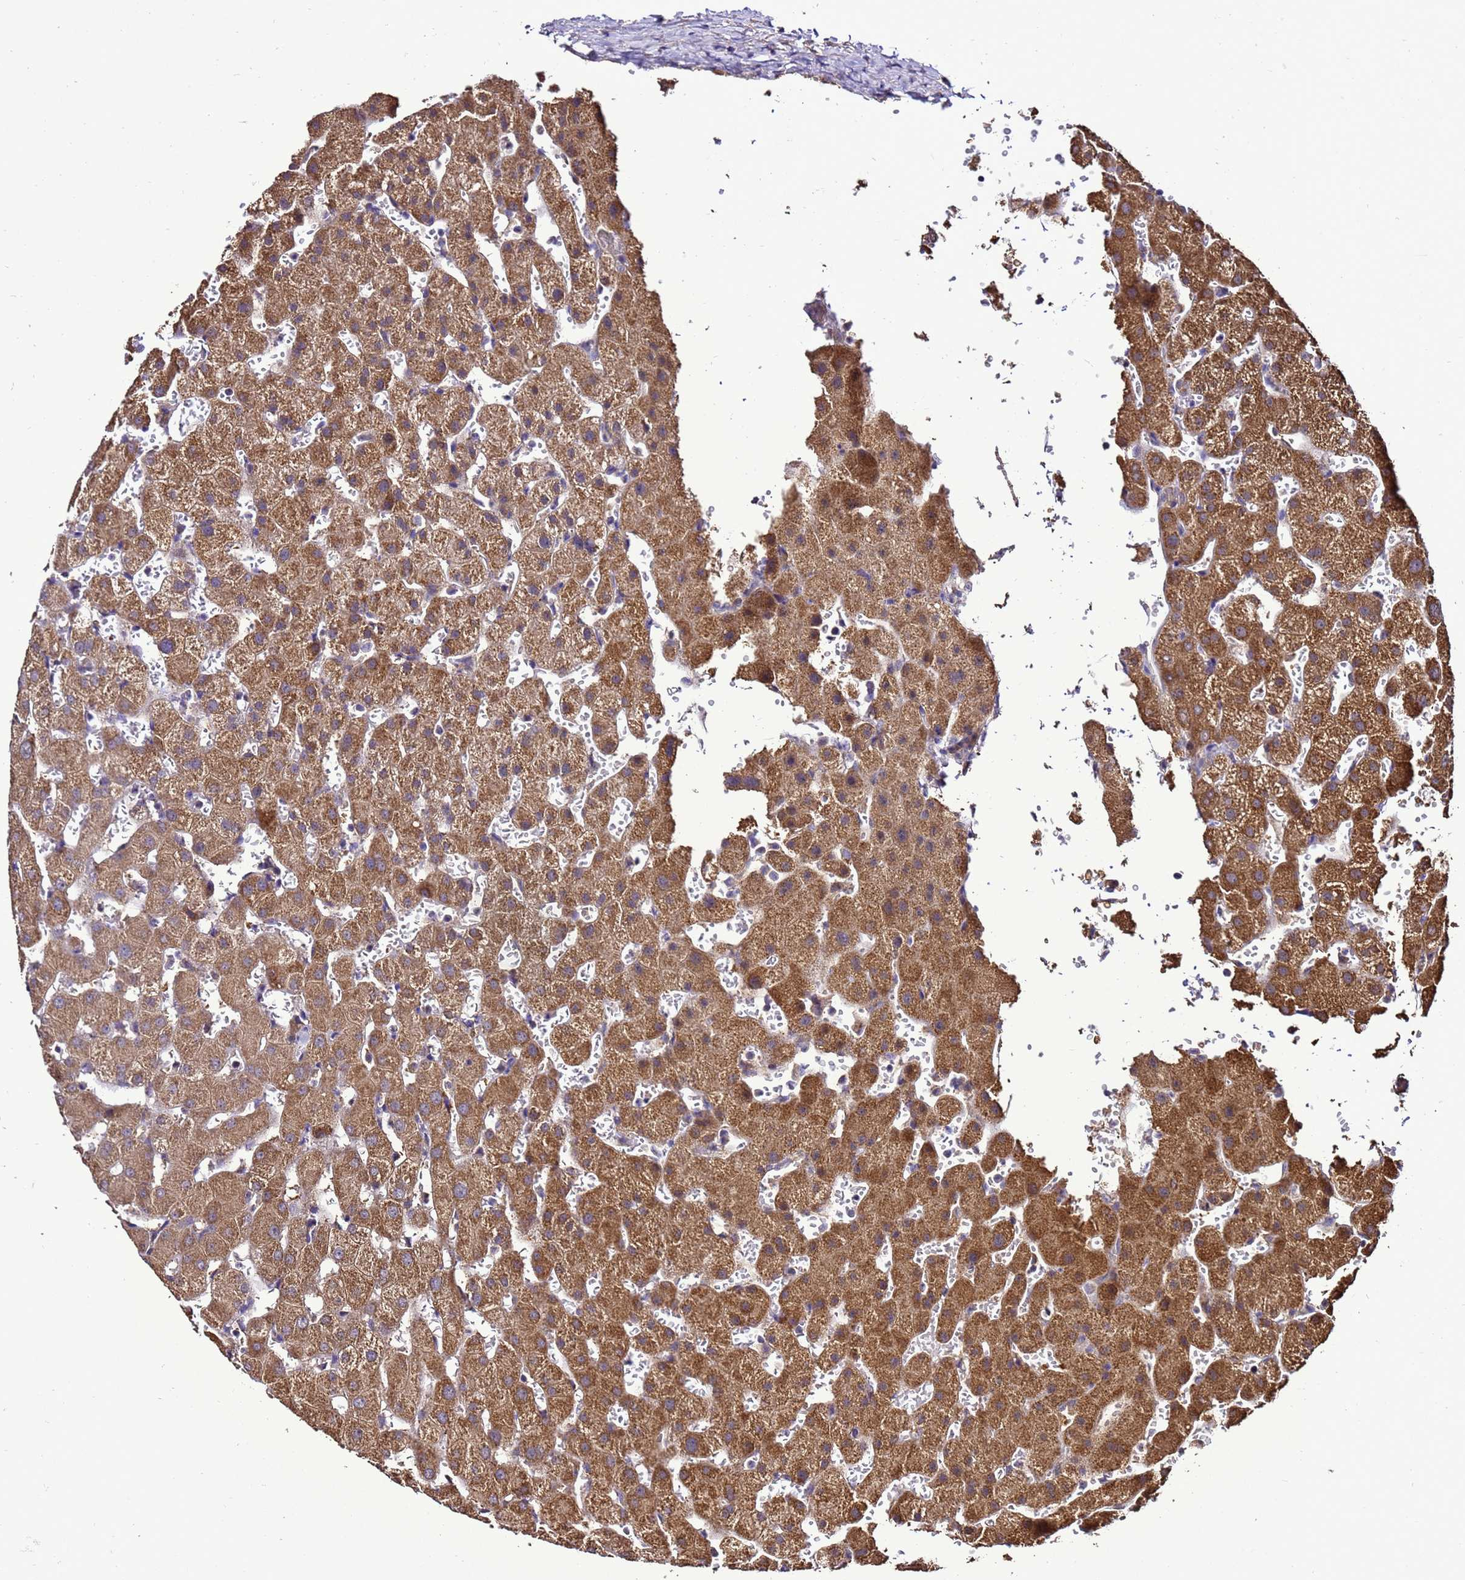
{"staining": {"intensity": "moderate", "quantity": "<25%", "location": "cytoplasmic/membranous"}, "tissue": "liver", "cell_type": "Cholangiocytes", "image_type": "normal", "snomed": [{"axis": "morphology", "description": "Normal tissue, NOS"}, {"axis": "topography", "description": "Liver"}], "caption": "Cholangiocytes demonstrate low levels of moderate cytoplasmic/membranous staining in approximately <25% of cells in unremarkable liver. (IHC, brightfield microscopy, high magnification).", "gene": "ZNF329", "patient": {"sex": "female", "age": 63}}